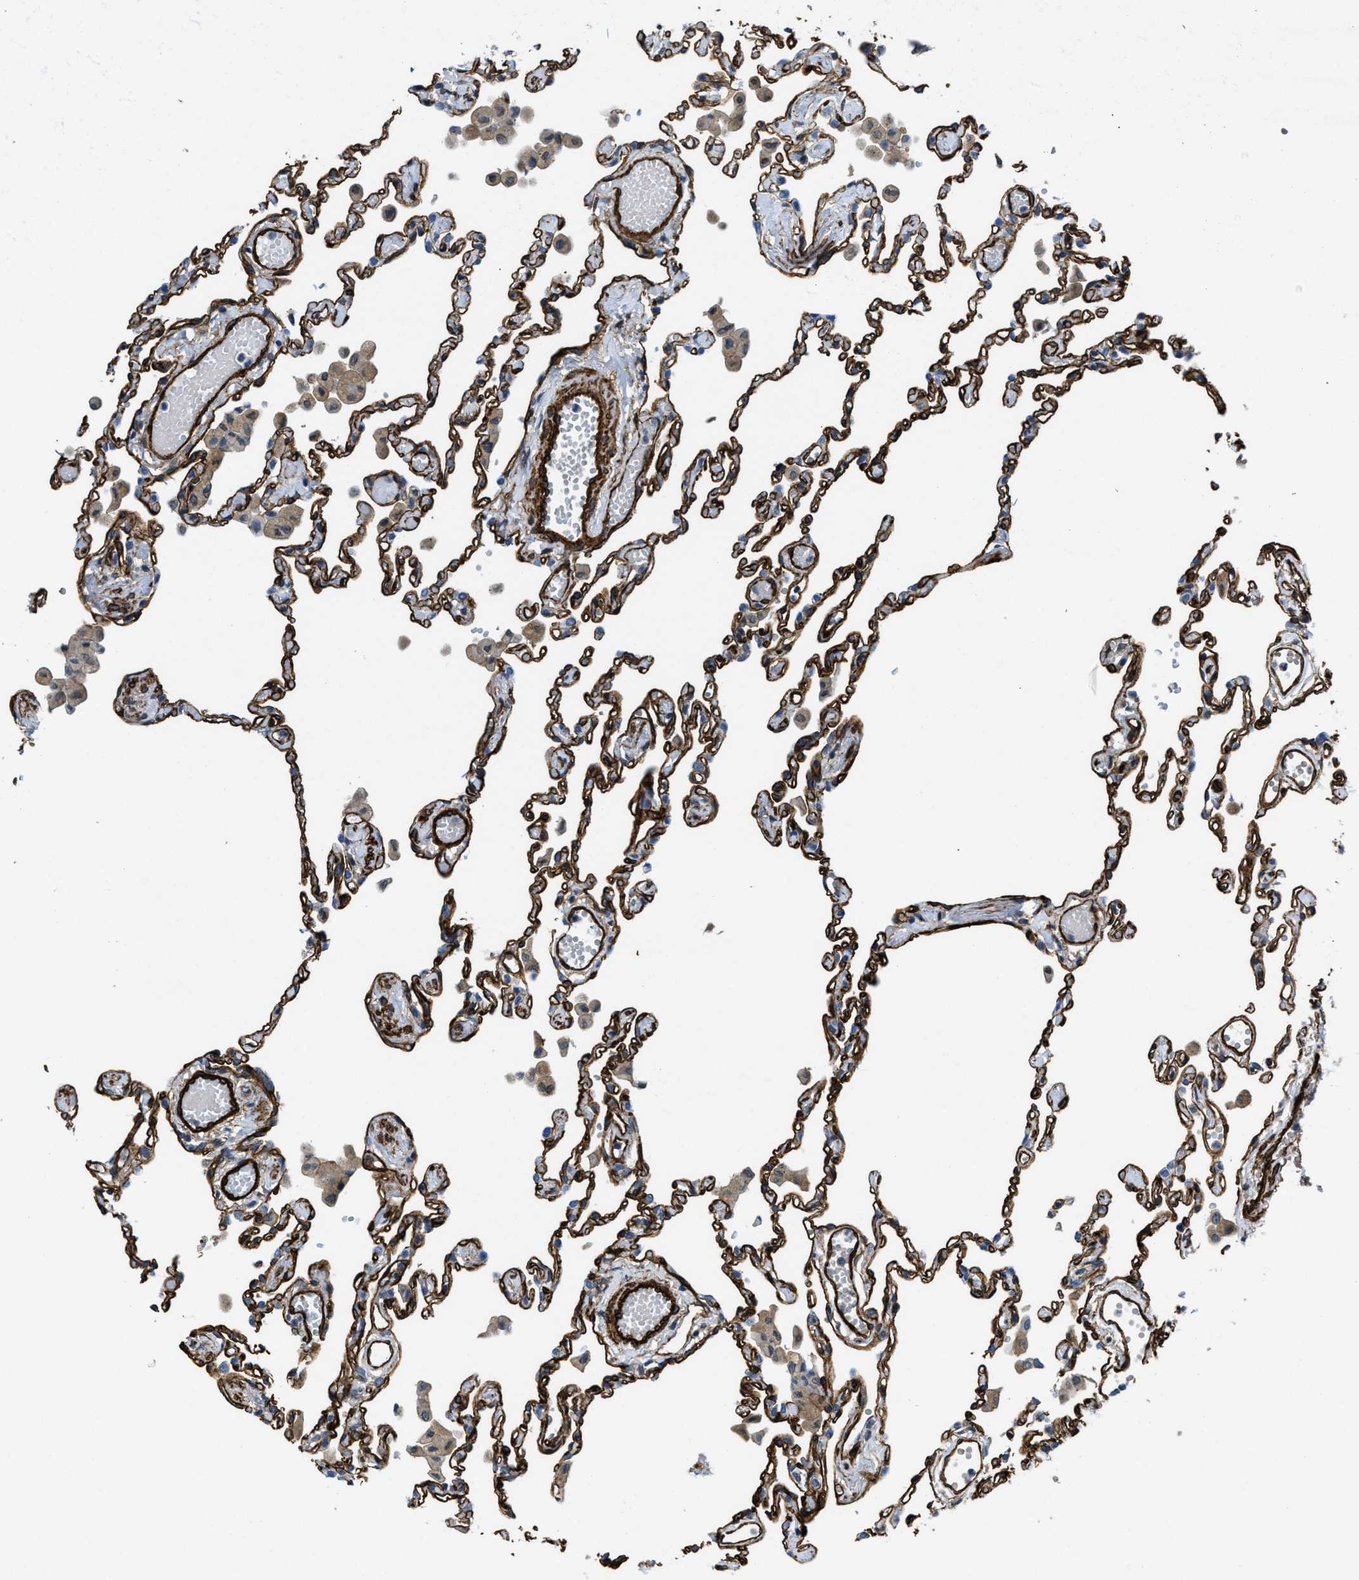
{"staining": {"intensity": "strong", "quantity": ">75%", "location": "cytoplasmic/membranous"}, "tissue": "lung", "cell_type": "Alveolar cells", "image_type": "normal", "snomed": [{"axis": "morphology", "description": "Normal tissue, NOS"}, {"axis": "topography", "description": "Bronchus"}, {"axis": "topography", "description": "Lung"}], "caption": "Strong cytoplasmic/membranous protein expression is appreciated in approximately >75% of alveolar cells in lung.", "gene": "NAB1", "patient": {"sex": "female", "age": 49}}